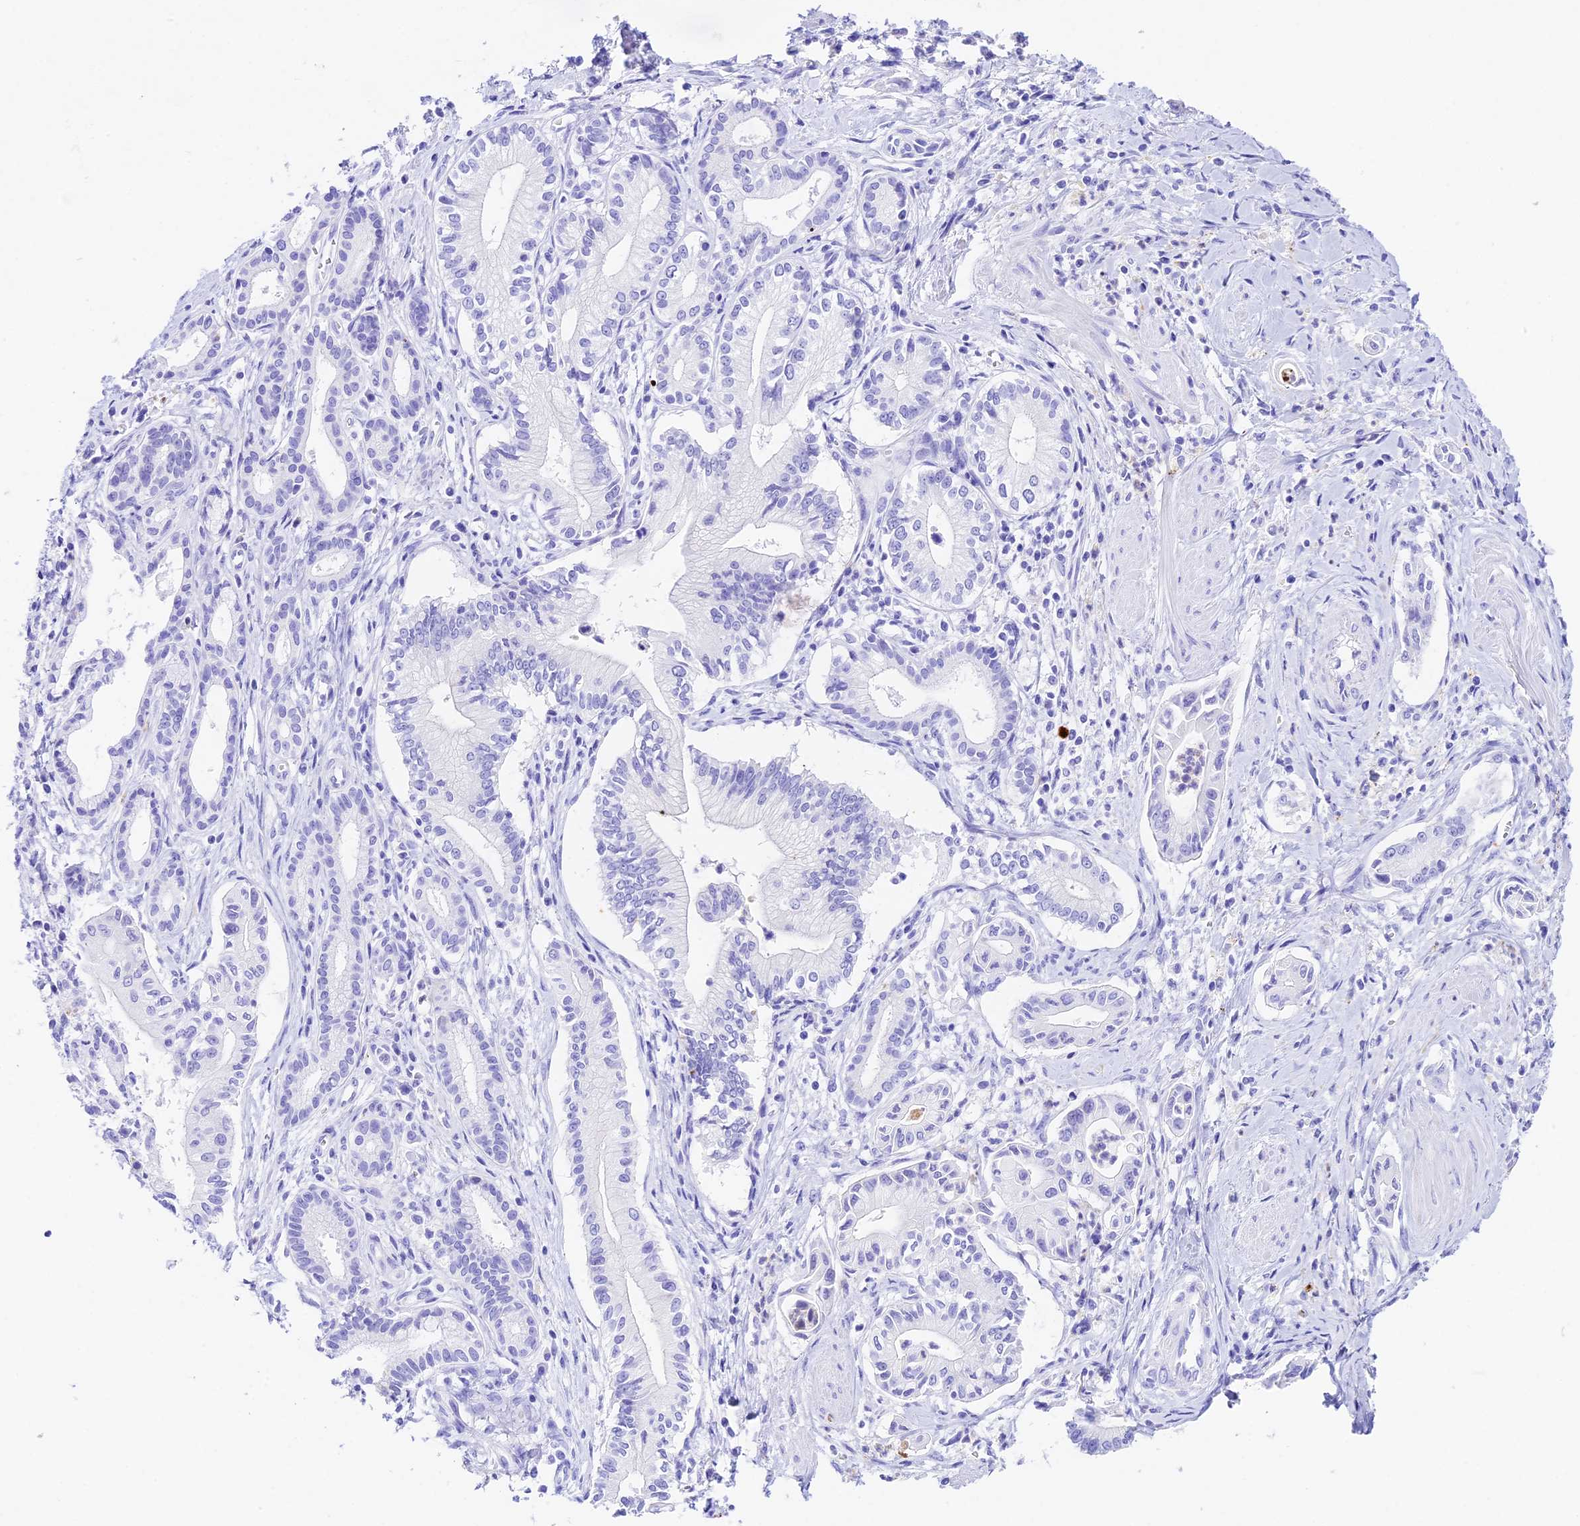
{"staining": {"intensity": "negative", "quantity": "none", "location": "none"}, "tissue": "pancreatic cancer", "cell_type": "Tumor cells", "image_type": "cancer", "snomed": [{"axis": "morphology", "description": "Adenocarcinoma, NOS"}, {"axis": "topography", "description": "Pancreas"}], "caption": "A high-resolution image shows immunohistochemistry (IHC) staining of pancreatic cancer (adenocarcinoma), which reveals no significant expression in tumor cells. The staining is performed using DAB brown chromogen with nuclei counter-stained in using hematoxylin.", "gene": "PSG11", "patient": {"sex": "male", "age": 78}}